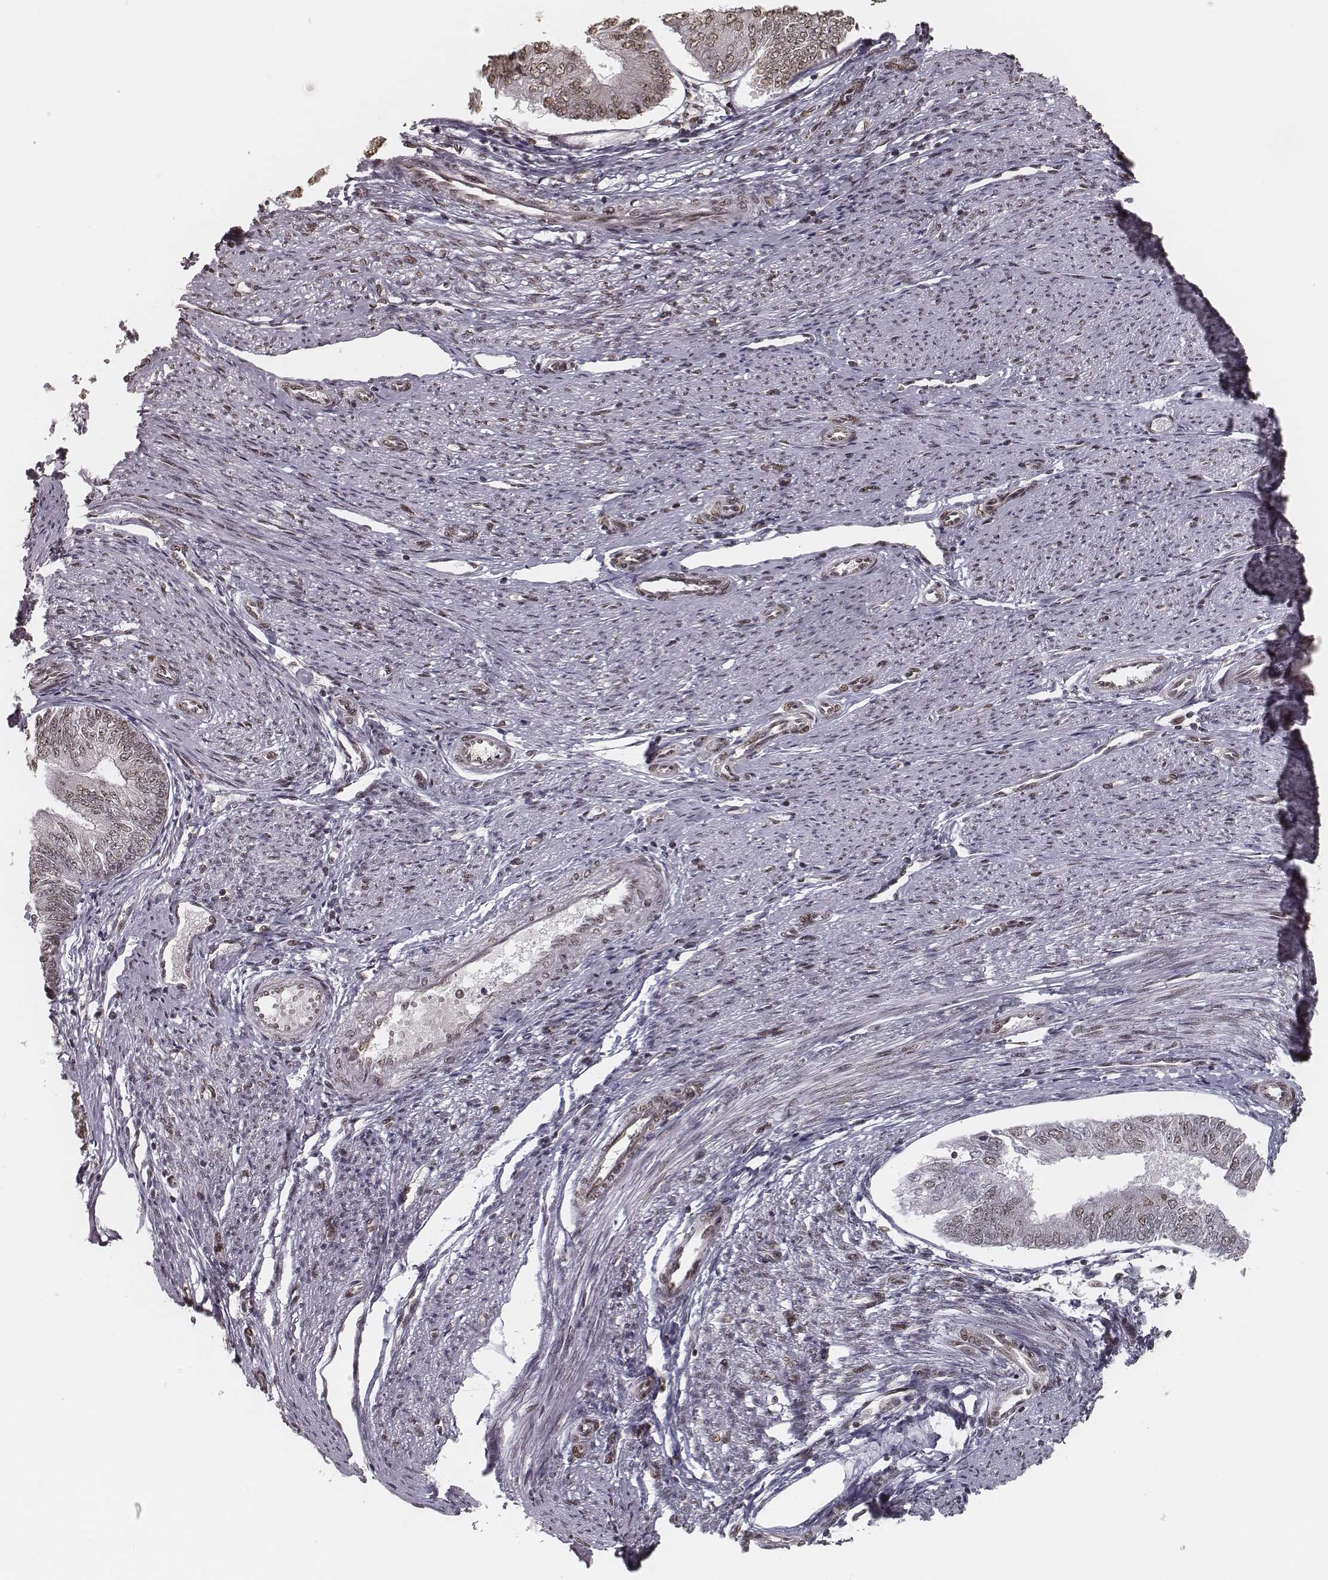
{"staining": {"intensity": "weak", "quantity": "25%-75%", "location": "nuclear"}, "tissue": "endometrial cancer", "cell_type": "Tumor cells", "image_type": "cancer", "snomed": [{"axis": "morphology", "description": "Adenocarcinoma, NOS"}, {"axis": "topography", "description": "Endometrium"}], "caption": "Protein positivity by immunohistochemistry (IHC) demonstrates weak nuclear staining in about 25%-75% of tumor cells in endometrial cancer (adenocarcinoma).", "gene": "HMGA2", "patient": {"sex": "female", "age": 58}}